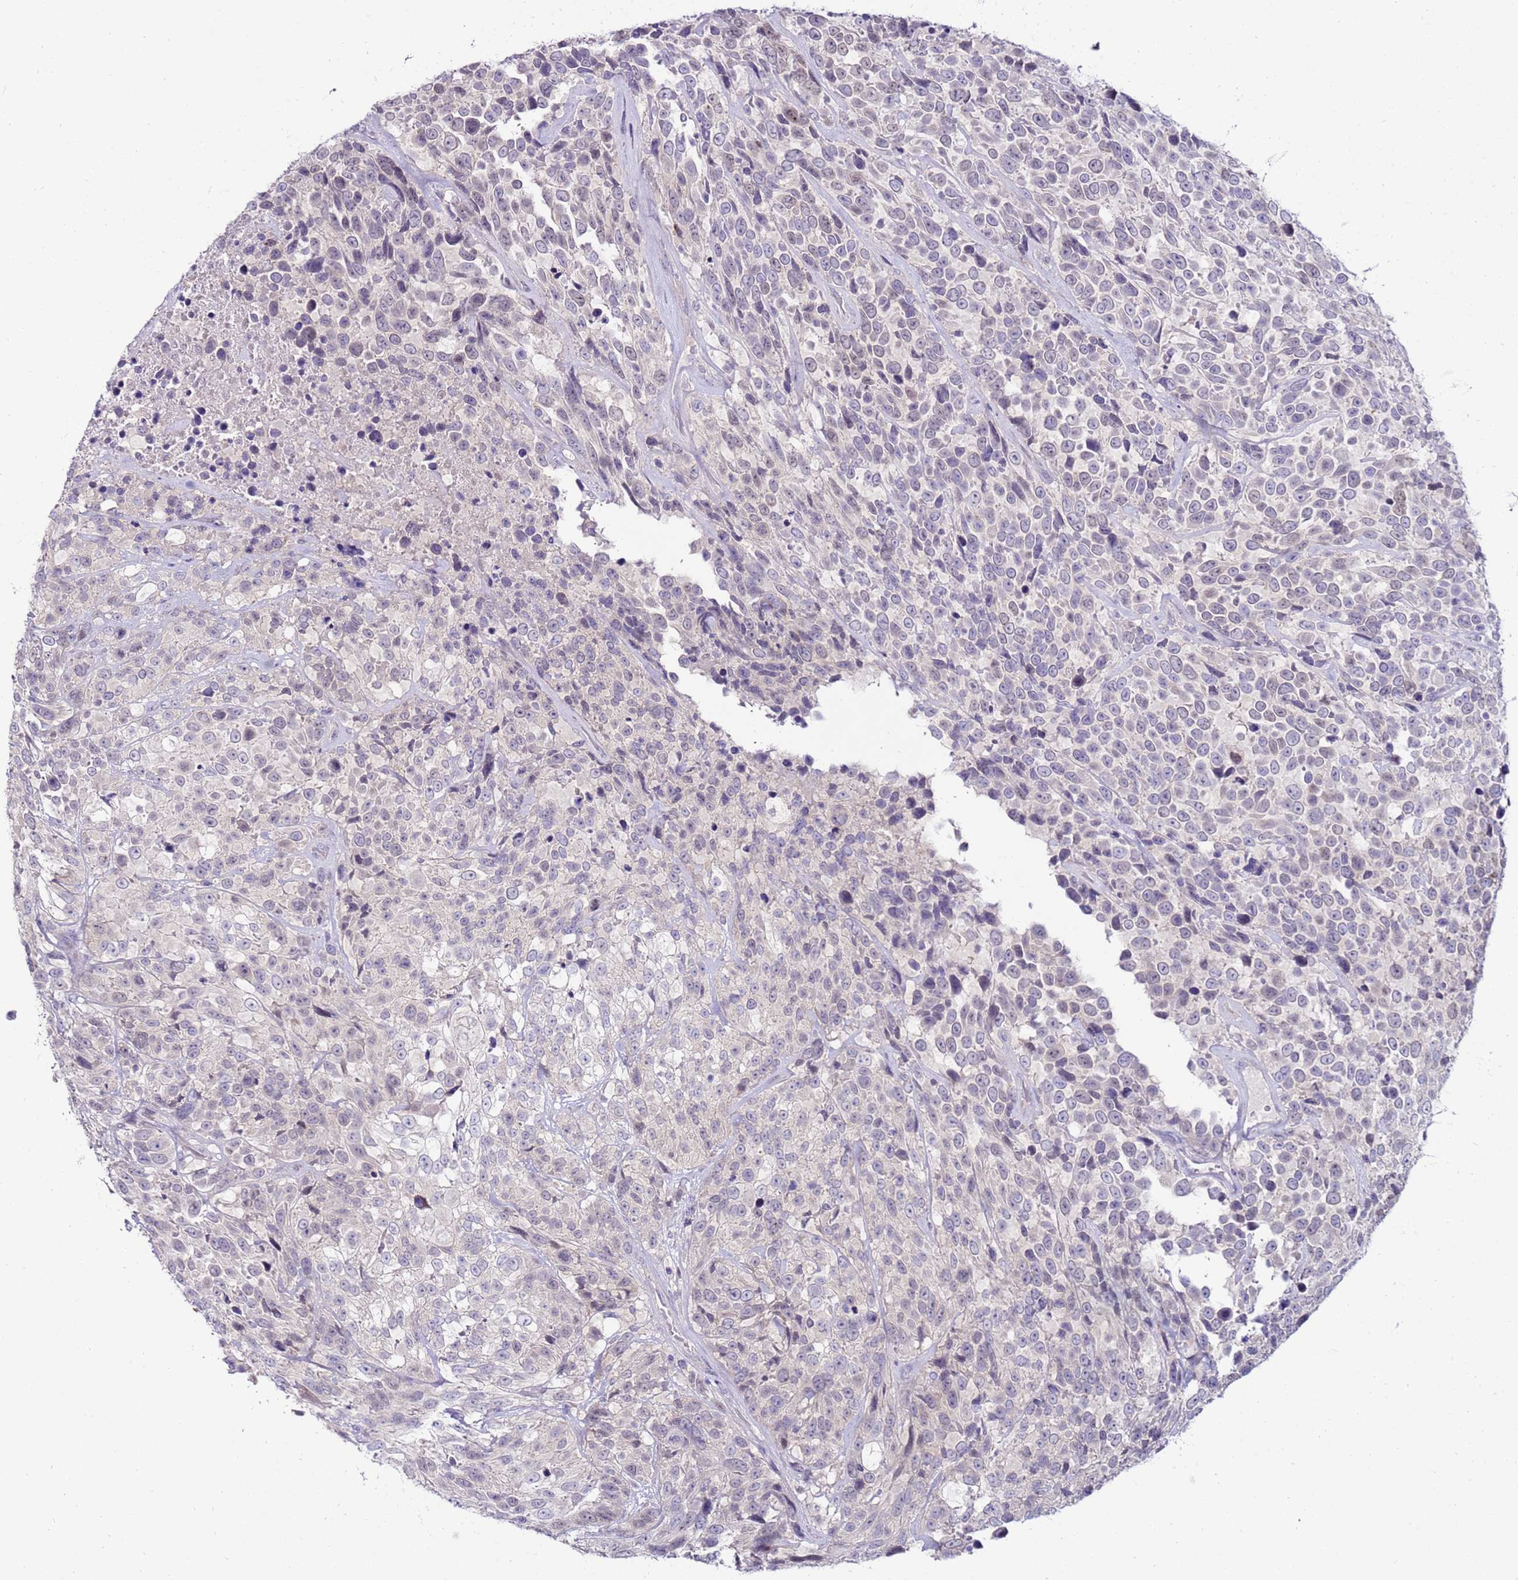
{"staining": {"intensity": "negative", "quantity": "none", "location": "none"}, "tissue": "urothelial cancer", "cell_type": "Tumor cells", "image_type": "cancer", "snomed": [{"axis": "morphology", "description": "Urothelial carcinoma, High grade"}, {"axis": "topography", "description": "Urinary bladder"}], "caption": "The photomicrograph reveals no significant expression in tumor cells of urothelial cancer.", "gene": "GPN3", "patient": {"sex": "male", "age": 56}}